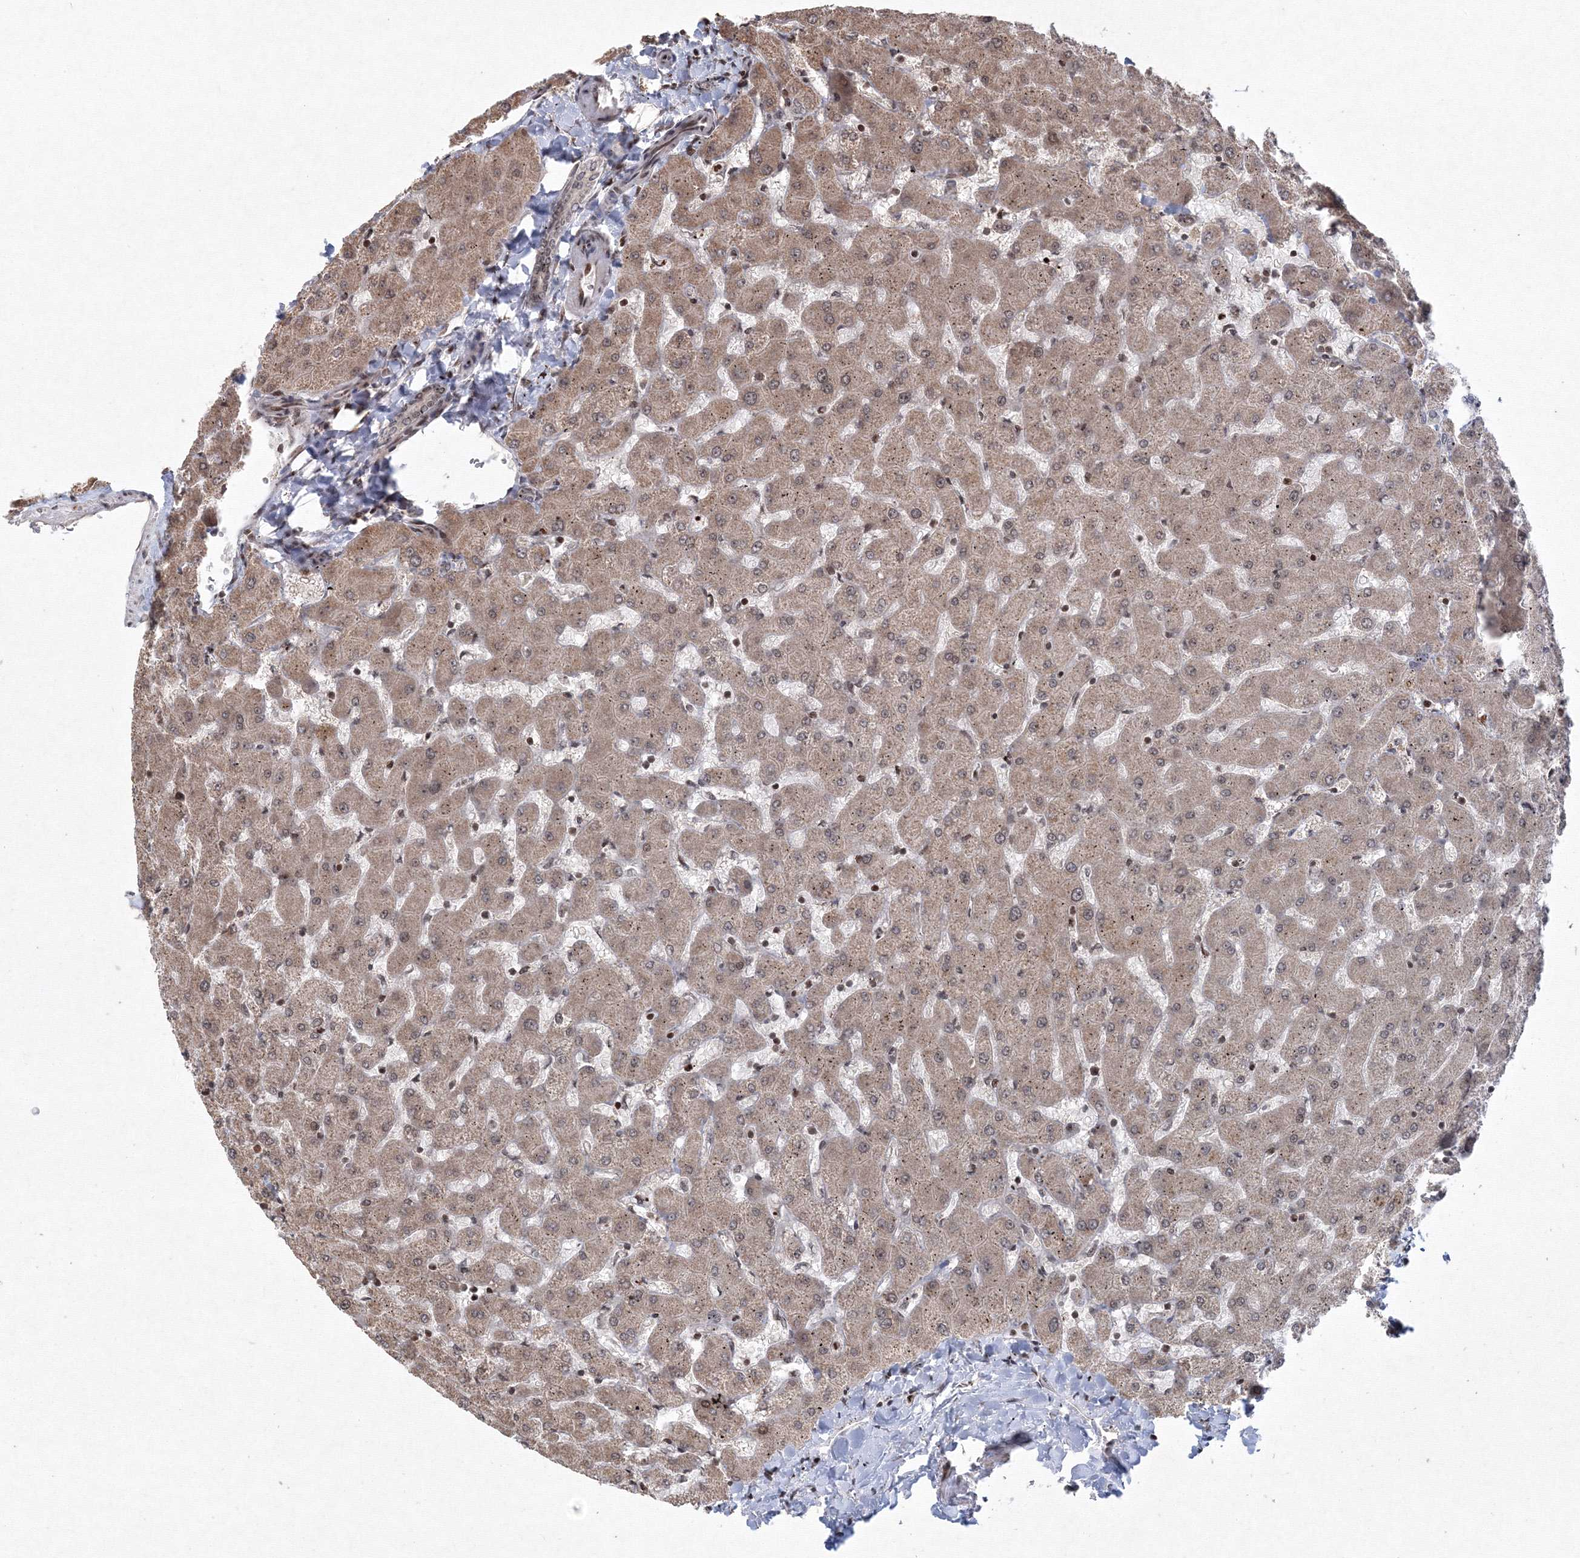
{"staining": {"intensity": "weak", "quantity": "25%-75%", "location": "cytoplasmic/membranous,nuclear"}, "tissue": "liver", "cell_type": "Cholangiocytes", "image_type": "normal", "snomed": [{"axis": "morphology", "description": "Normal tissue, NOS"}, {"axis": "topography", "description": "Liver"}], "caption": "Liver stained for a protein (brown) reveals weak cytoplasmic/membranous,nuclear positive expression in about 25%-75% of cholangiocytes.", "gene": "MKRN2", "patient": {"sex": "female", "age": 63}}